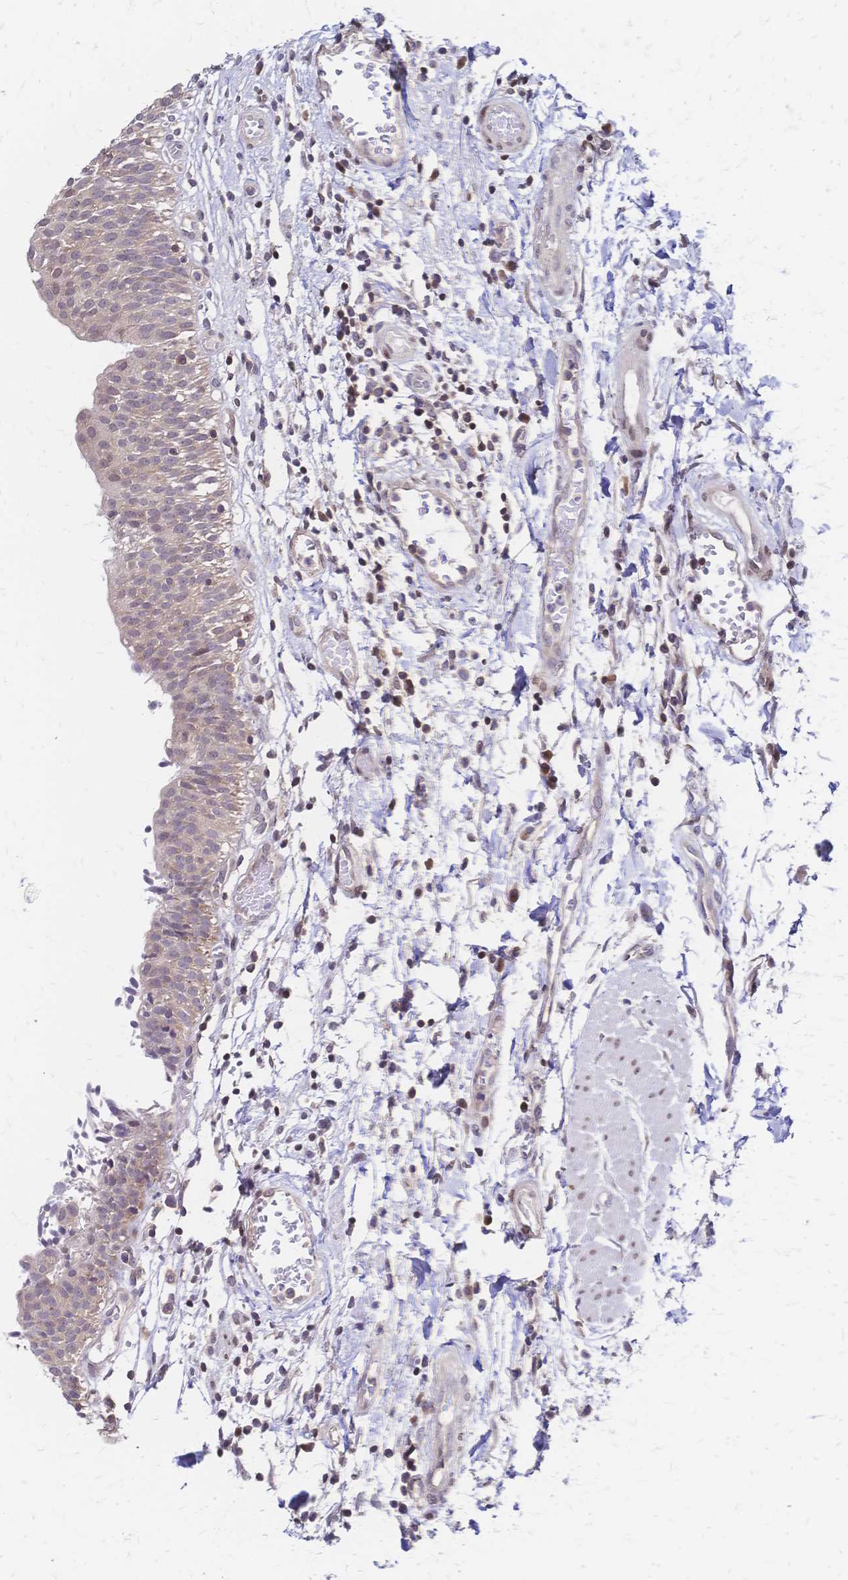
{"staining": {"intensity": "negative", "quantity": "none", "location": "none"}, "tissue": "urinary bladder", "cell_type": "Urothelial cells", "image_type": "normal", "snomed": [{"axis": "morphology", "description": "Normal tissue, NOS"}, {"axis": "topography", "description": "Urinary bladder"}], "caption": "Immunohistochemical staining of benign urinary bladder shows no significant positivity in urothelial cells. The staining was performed using DAB (3,3'-diaminobenzidine) to visualize the protein expression in brown, while the nuclei were stained in blue with hematoxylin (Magnification: 20x).", "gene": "CBX7", "patient": {"sex": "male", "age": 64}}